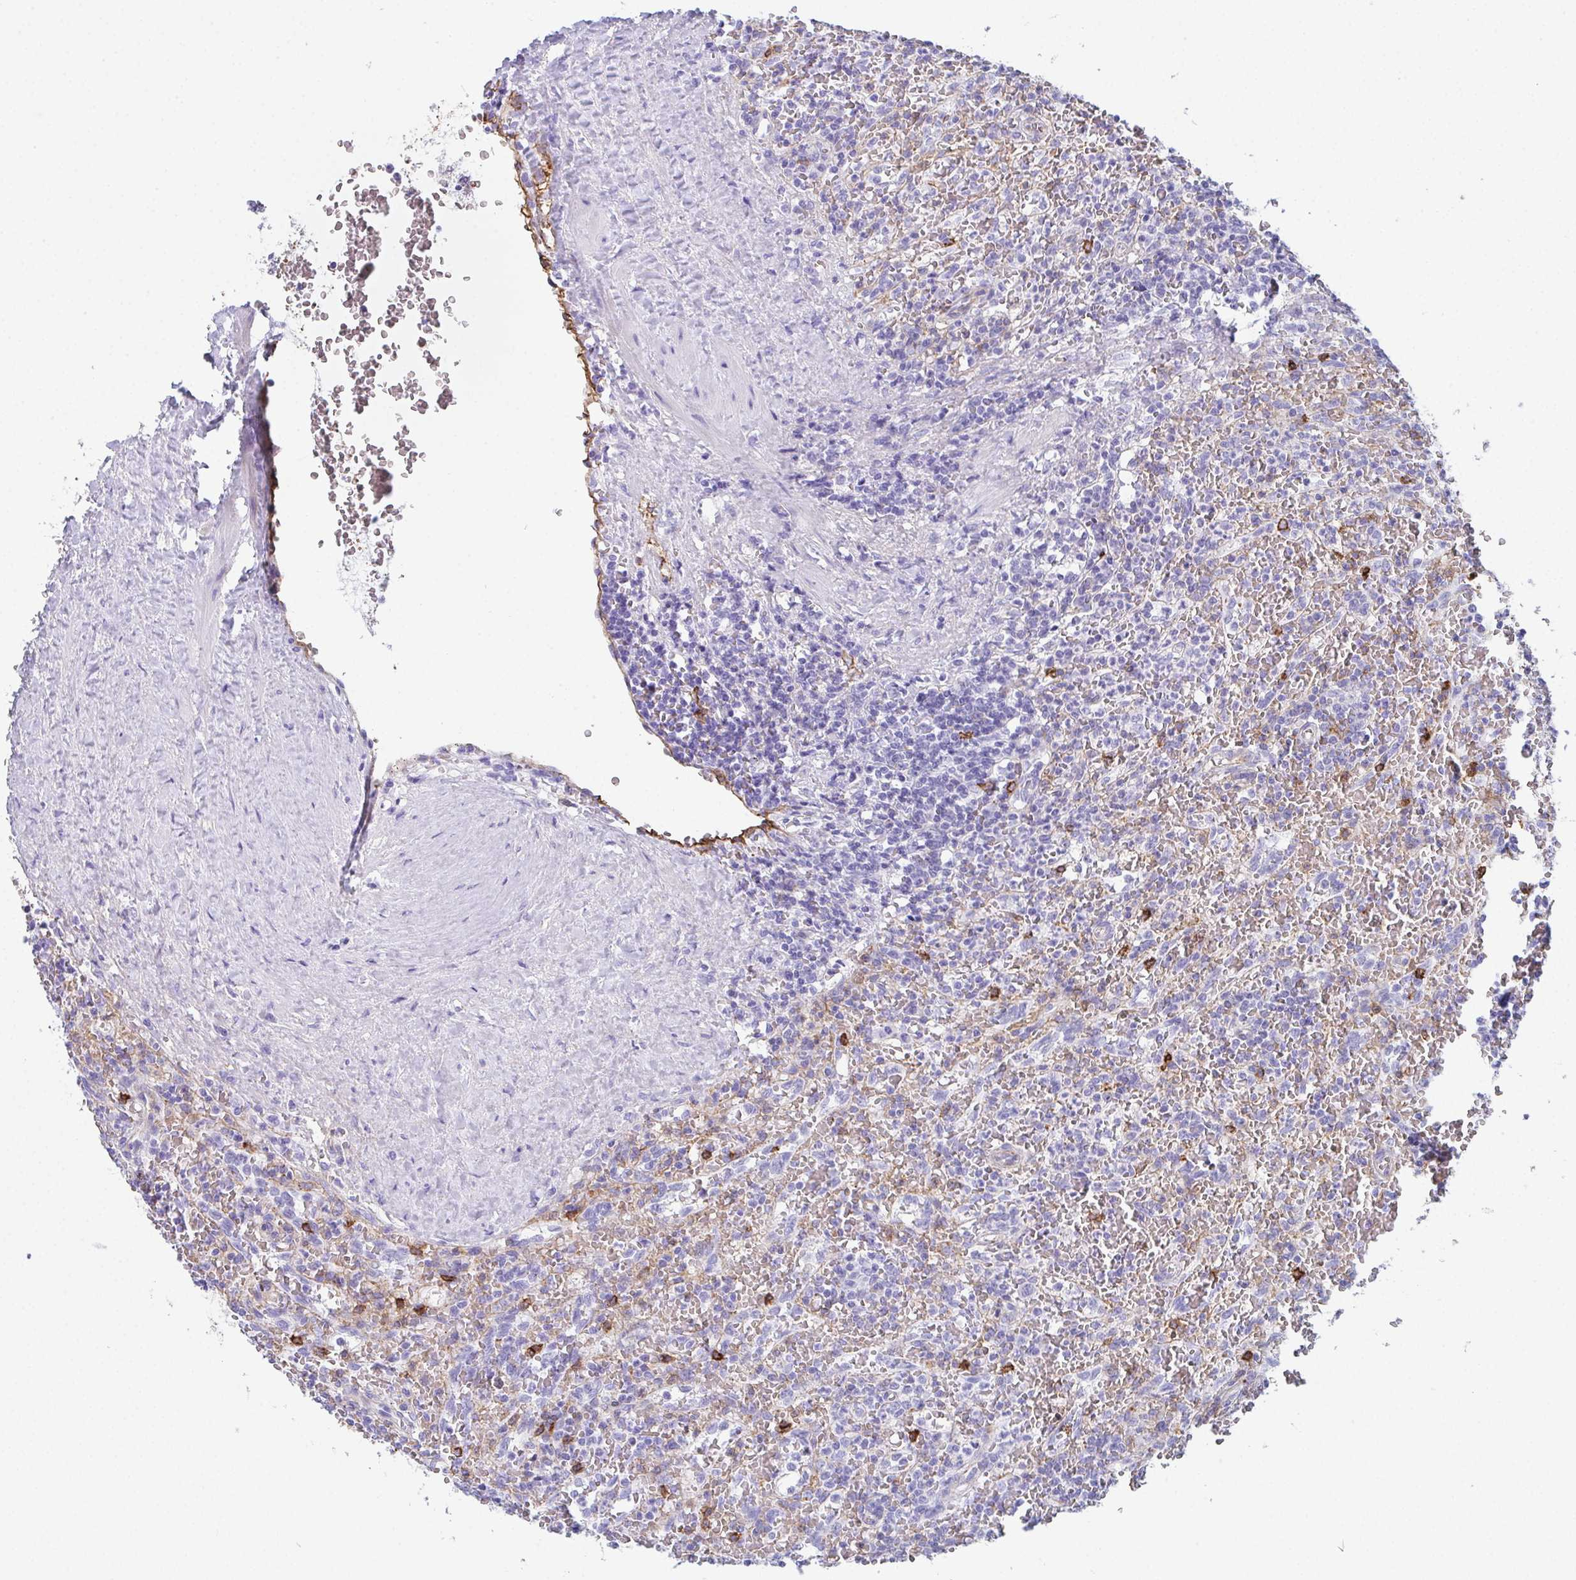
{"staining": {"intensity": "negative", "quantity": "none", "location": "none"}, "tissue": "lymphoma", "cell_type": "Tumor cells", "image_type": "cancer", "snomed": [{"axis": "morphology", "description": "Malignant lymphoma, non-Hodgkin's type, Low grade"}, {"axis": "topography", "description": "Spleen"}], "caption": "Immunohistochemistry of low-grade malignant lymphoma, non-Hodgkin's type demonstrates no staining in tumor cells.", "gene": "DBN1", "patient": {"sex": "female", "age": 64}}